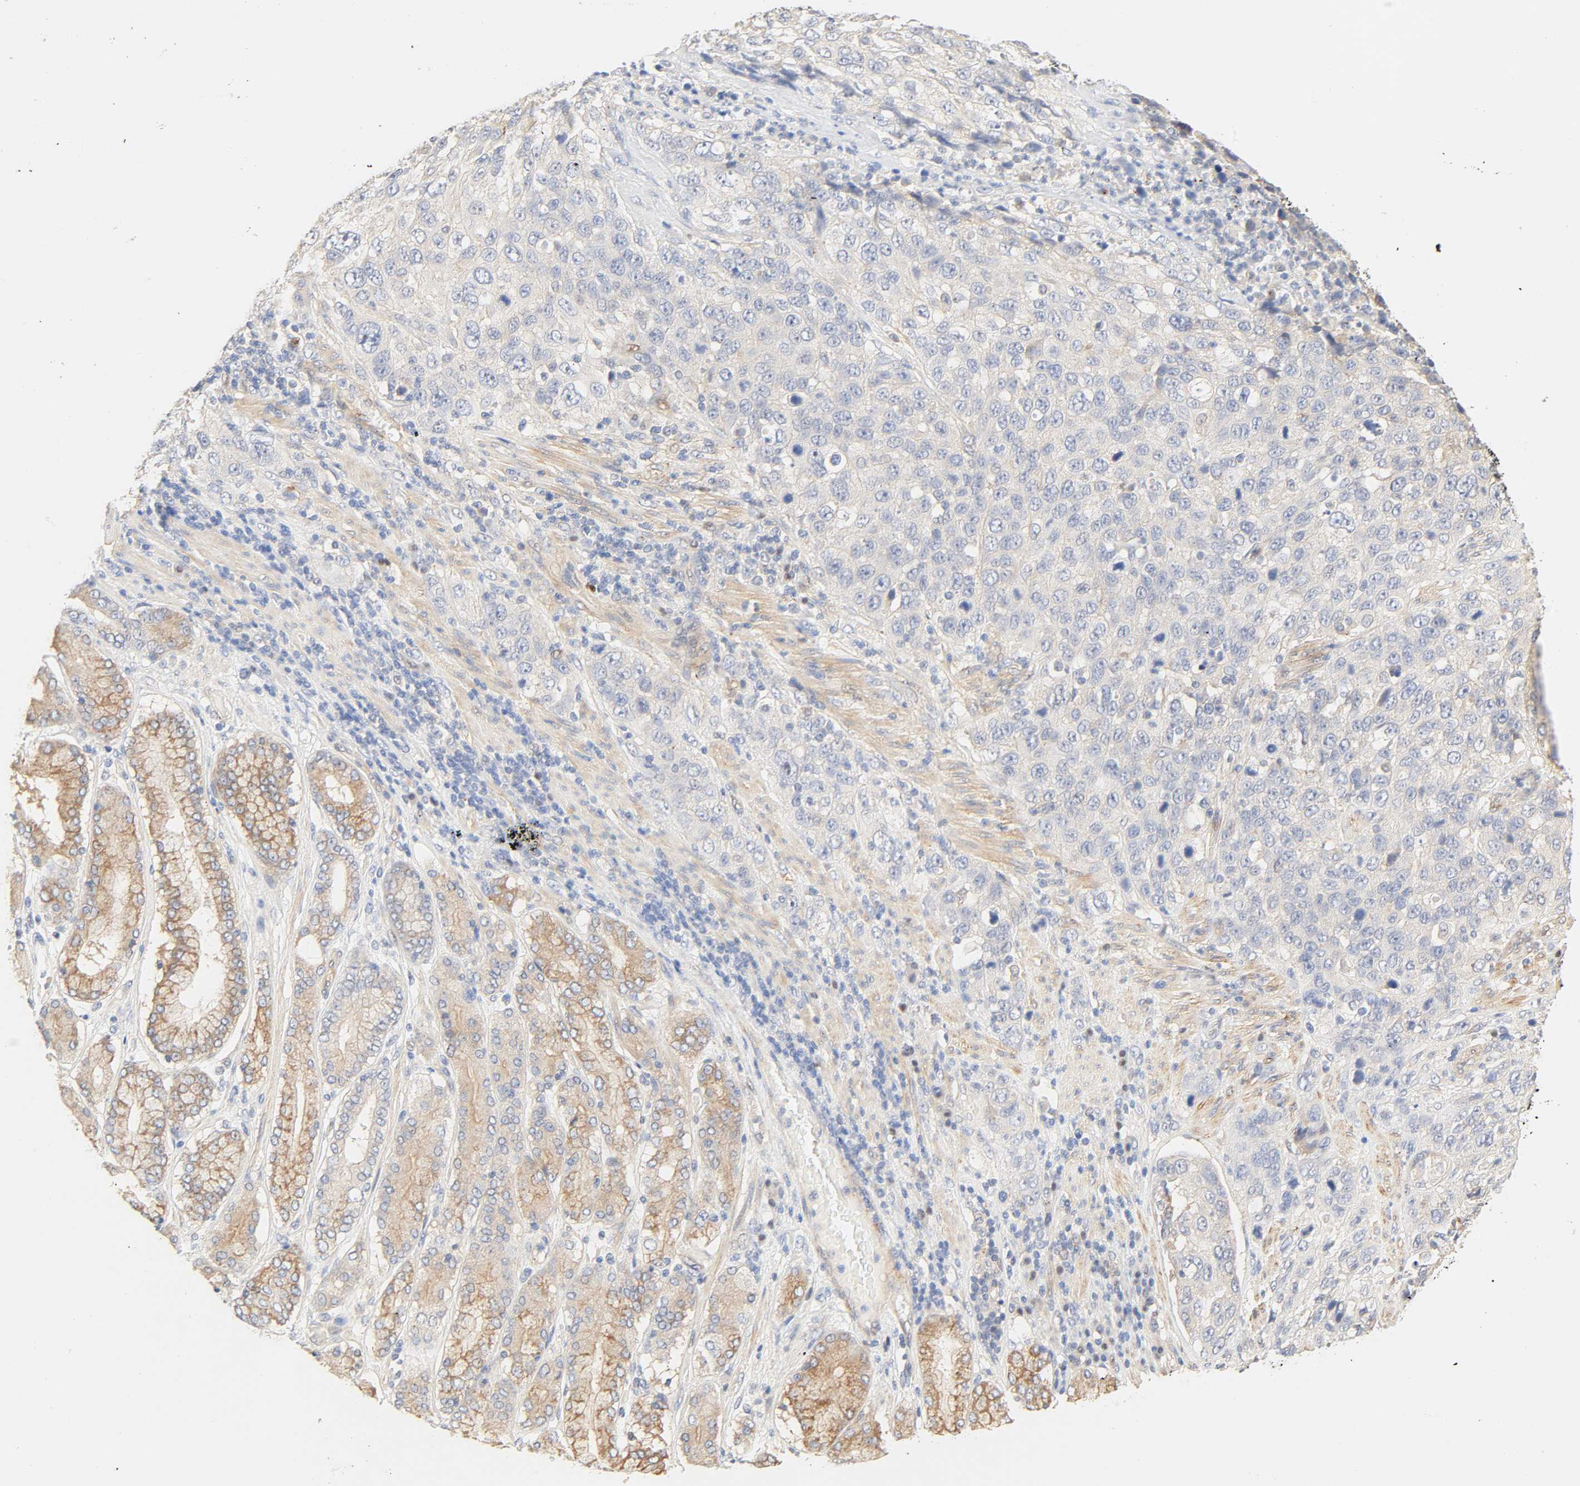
{"staining": {"intensity": "negative", "quantity": "none", "location": "none"}, "tissue": "stomach cancer", "cell_type": "Tumor cells", "image_type": "cancer", "snomed": [{"axis": "morphology", "description": "Normal tissue, NOS"}, {"axis": "morphology", "description": "Adenocarcinoma, NOS"}, {"axis": "topography", "description": "Stomach"}], "caption": "This is an IHC image of stomach cancer. There is no staining in tumor cells.", "gene": "BORCS8-MEF2B", "patient": {"sex": "male", "age": 48}}